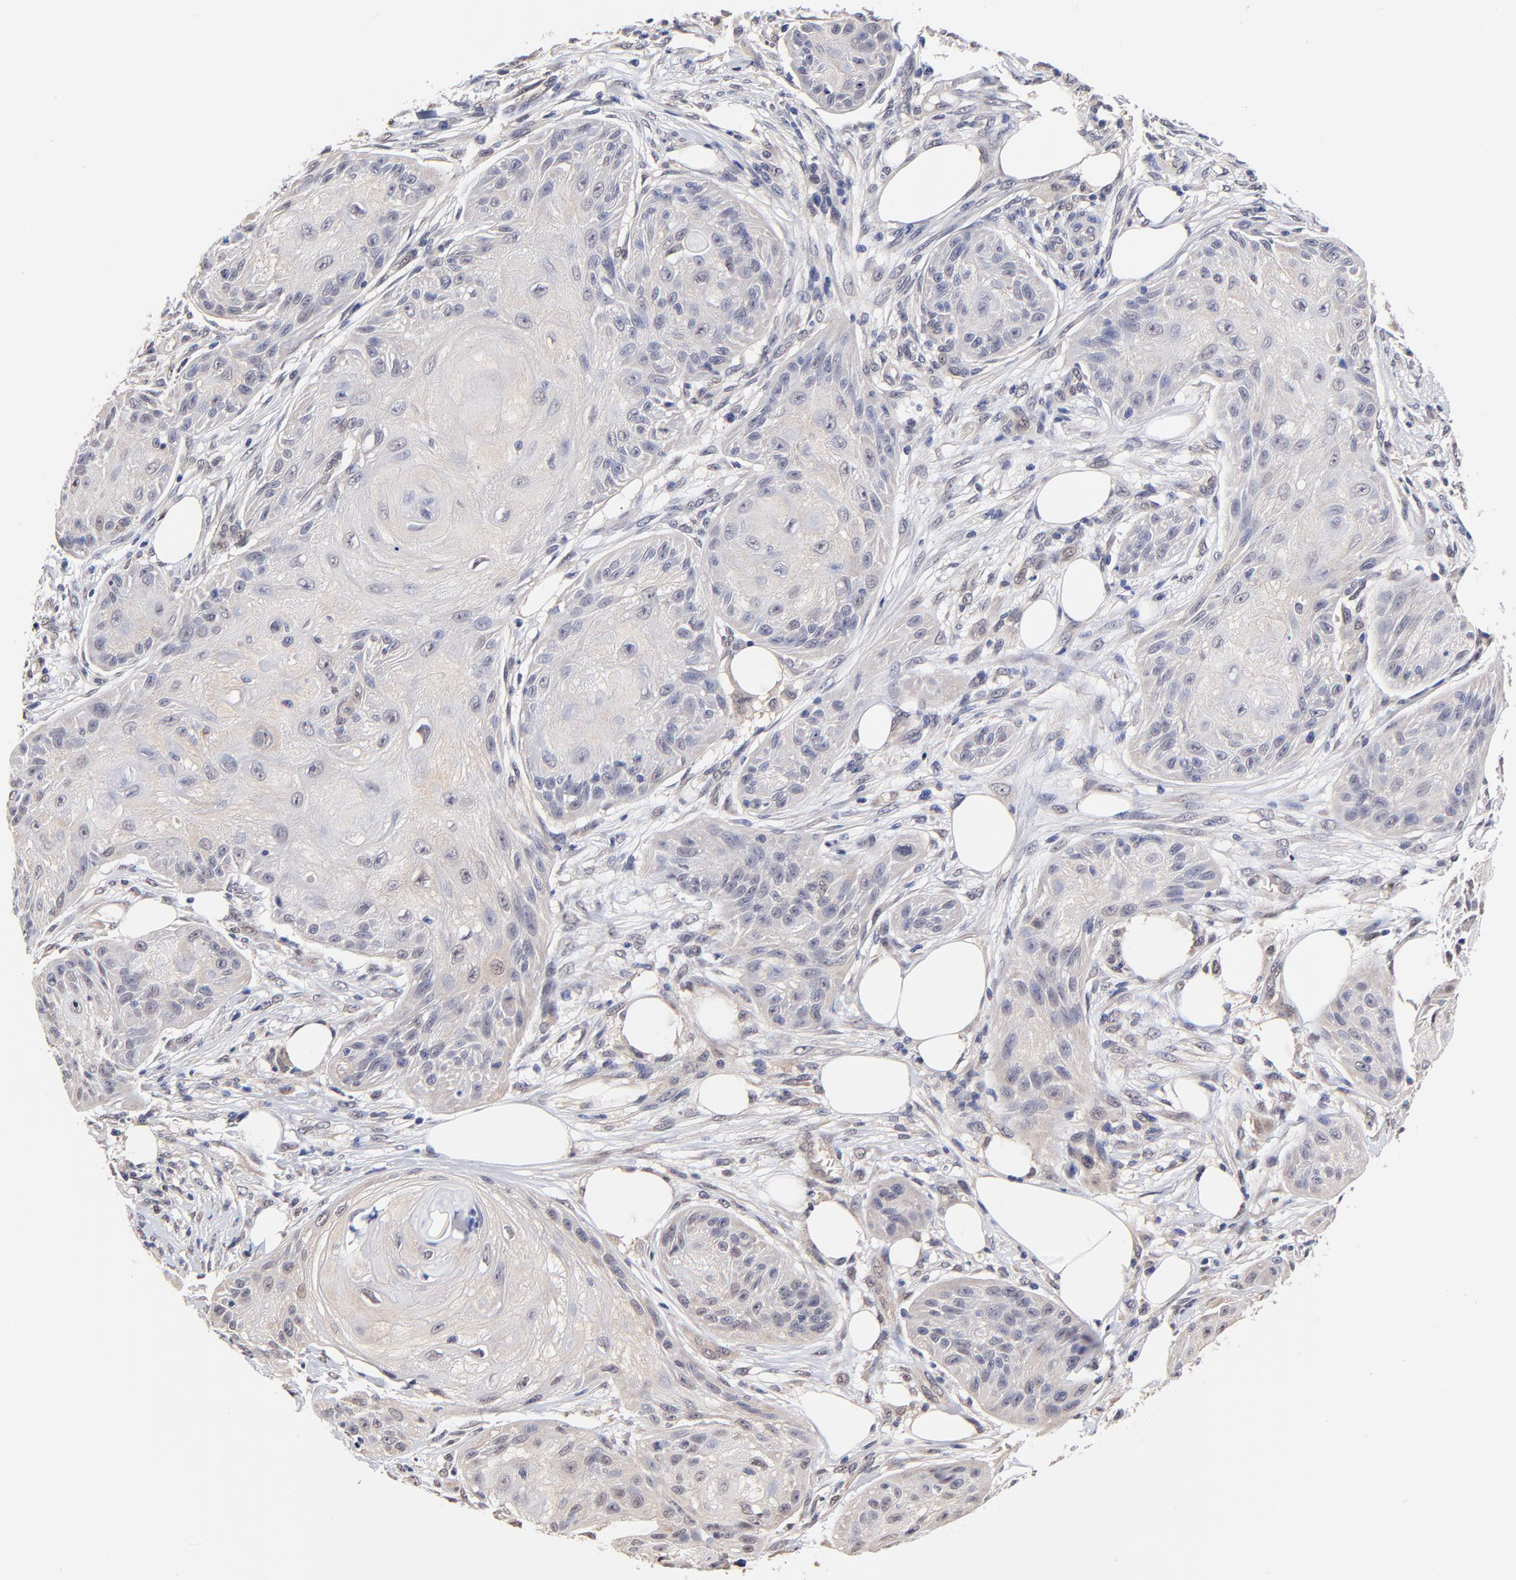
{"staining": {"intensity": "weak", "quantity": ">75%", "location": "cytoplasmic/membranous"}, "tissue": "skin cancer", "cell_type": "Tumor cells", "image_type": "cancer", "snomed": [{"axis": "morphology", "description": "Squamous cell carcinoma, NOS"}, {"axis": "topography", "description": "Skin"}], "caption": "IHC (DAB (3,3'-diaminobenzidine)) staining of skin cancer (squamous cell carcinoma) displays weak cytoplasmic/membranous protein positivity in approximately >75% of tumor cells.", "gene": "TXNL1", "patient": {"sex": "female", "age": 88}}